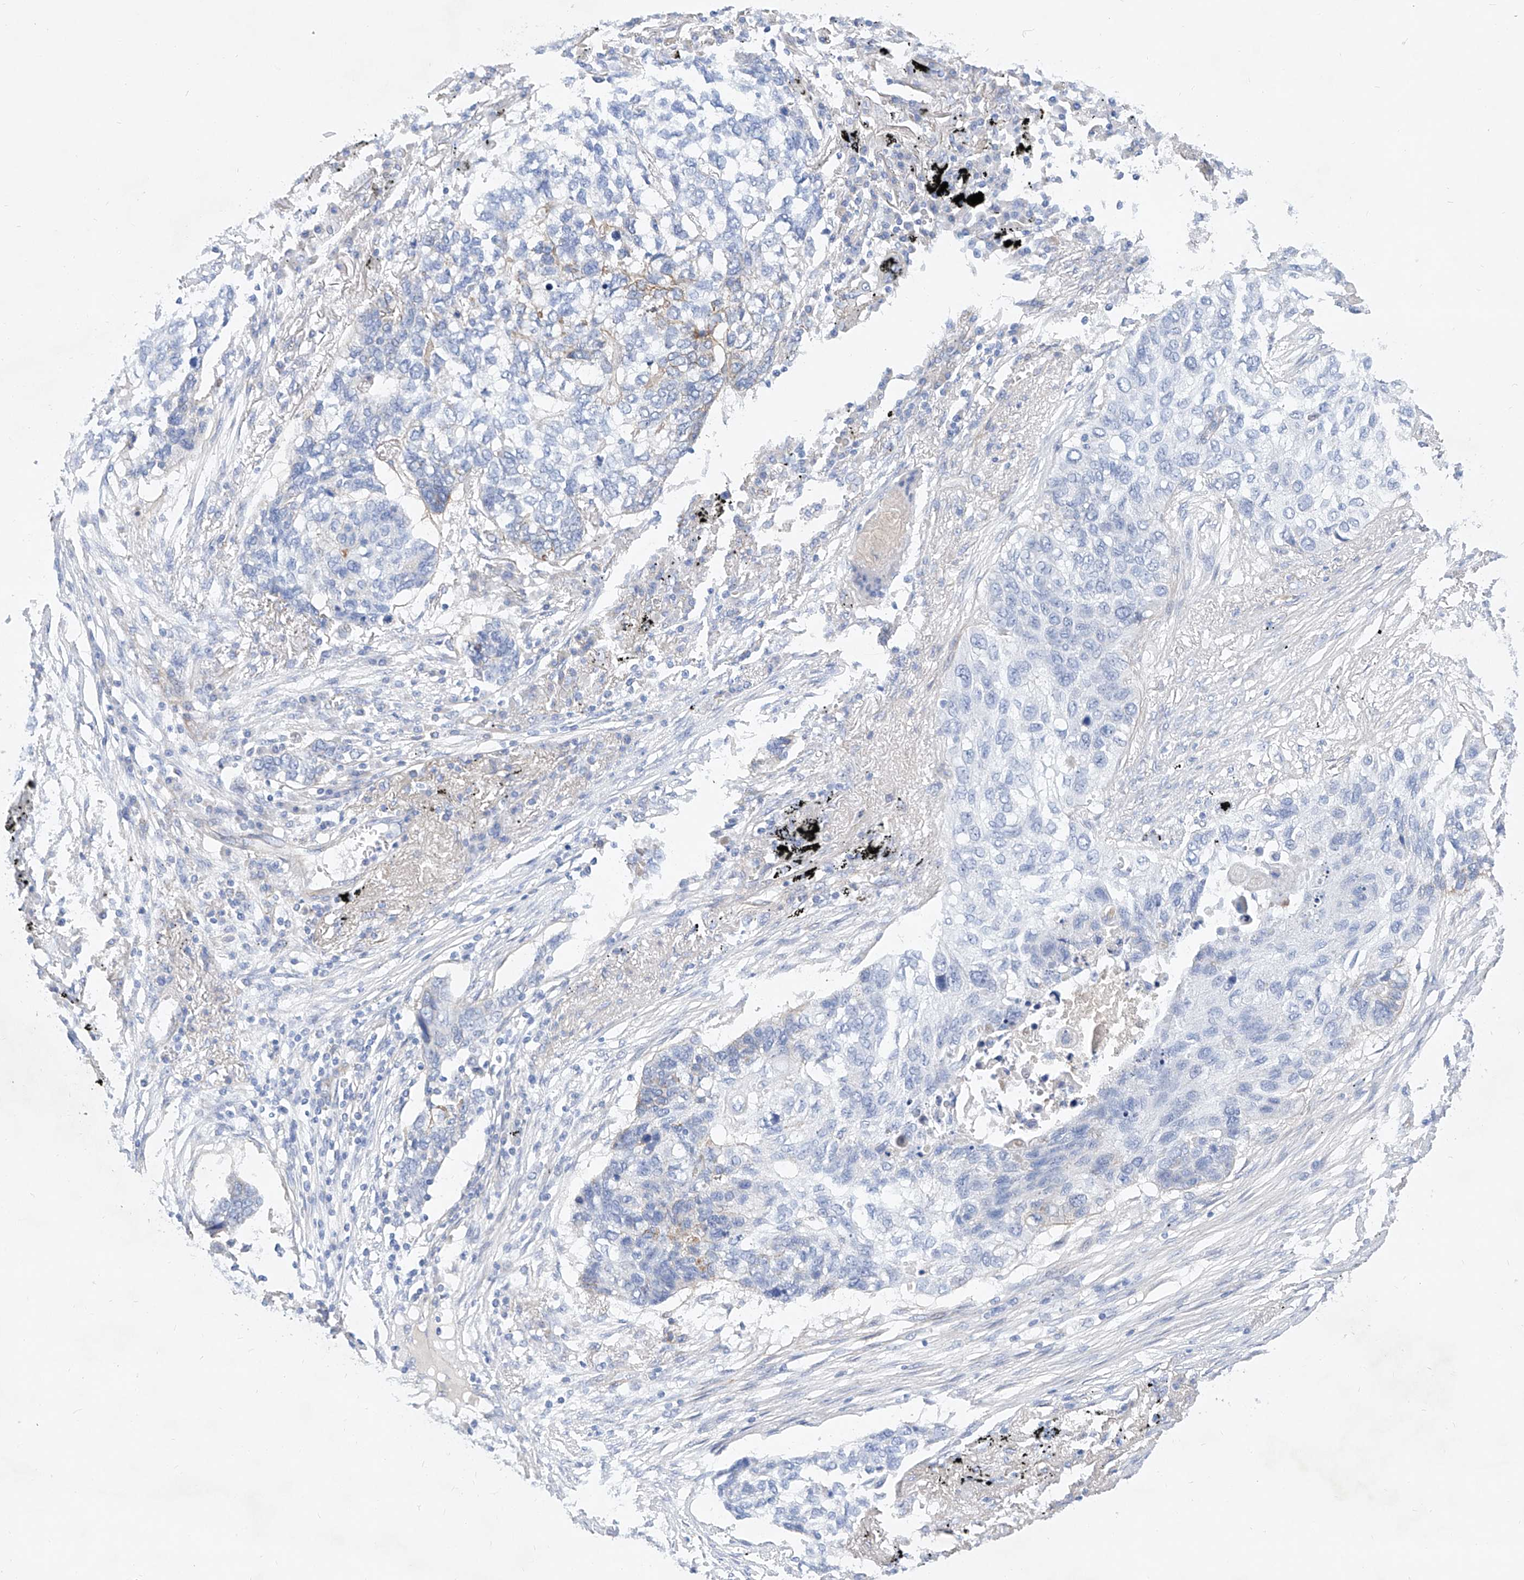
{"staining": {"intensity": "negative", "quantity": "none", "location": "none"}, "tissue": "lung cancer", "cell_type": "Tumor cells", "image_type": "cancer", "snomed": [{"axis": "morphology", "description": "Squamous cell carcinoma, NOS"}, {"axis": "topography", "description": "Lung"}], "caption": "Human squamous cell carcinoma (lung) stained for a protein using IHC exhibits no positivity in tumor cells.", "gene": "SBSPON", "patient": {"sex": "female", "age": 63}}